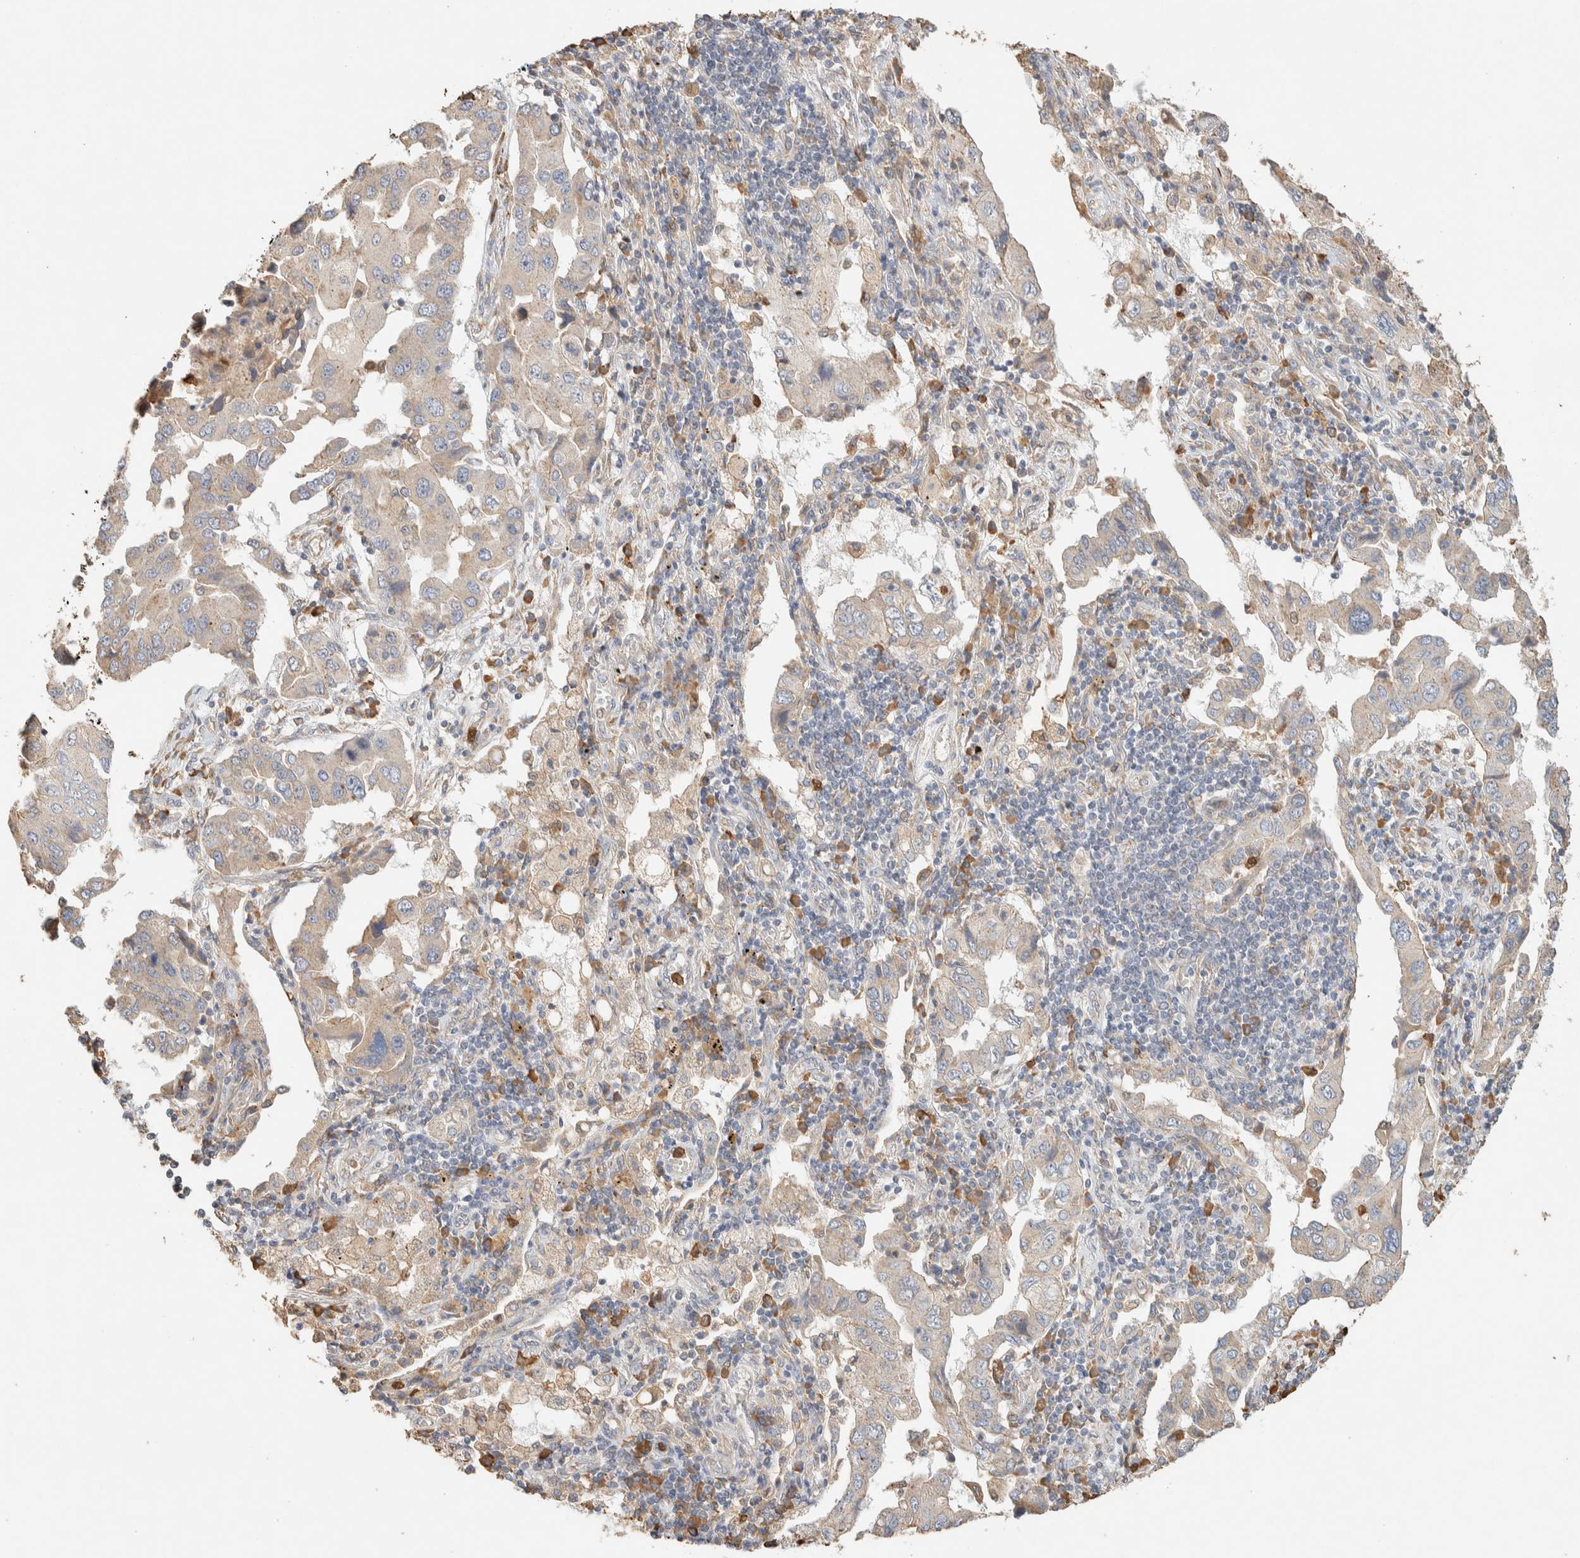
{"staining": {"intensity": "weak", "quantity": ">75%", "location": "cytoplasmic/membranous"}, "tissue": "lung cancer", "cell_type": "Tumor cells", "image_type": "cancer", "snomed": [{"axis": "morphology", "description": "Adenocarcinoma, NOS"}, {"axis": "topography", "description": "Lung"}], "caption": "A brown stain labels weak cytoplasmic/membranous positivity of a protein in human lung cancer tumor cells. The protein of interest is stained brown, and the nuclei are stained in blue (DAB IHC with brightfield microscopy, high magnification).", "gene": "TTC3", "patient": {"sex": "female", "age": 65}}